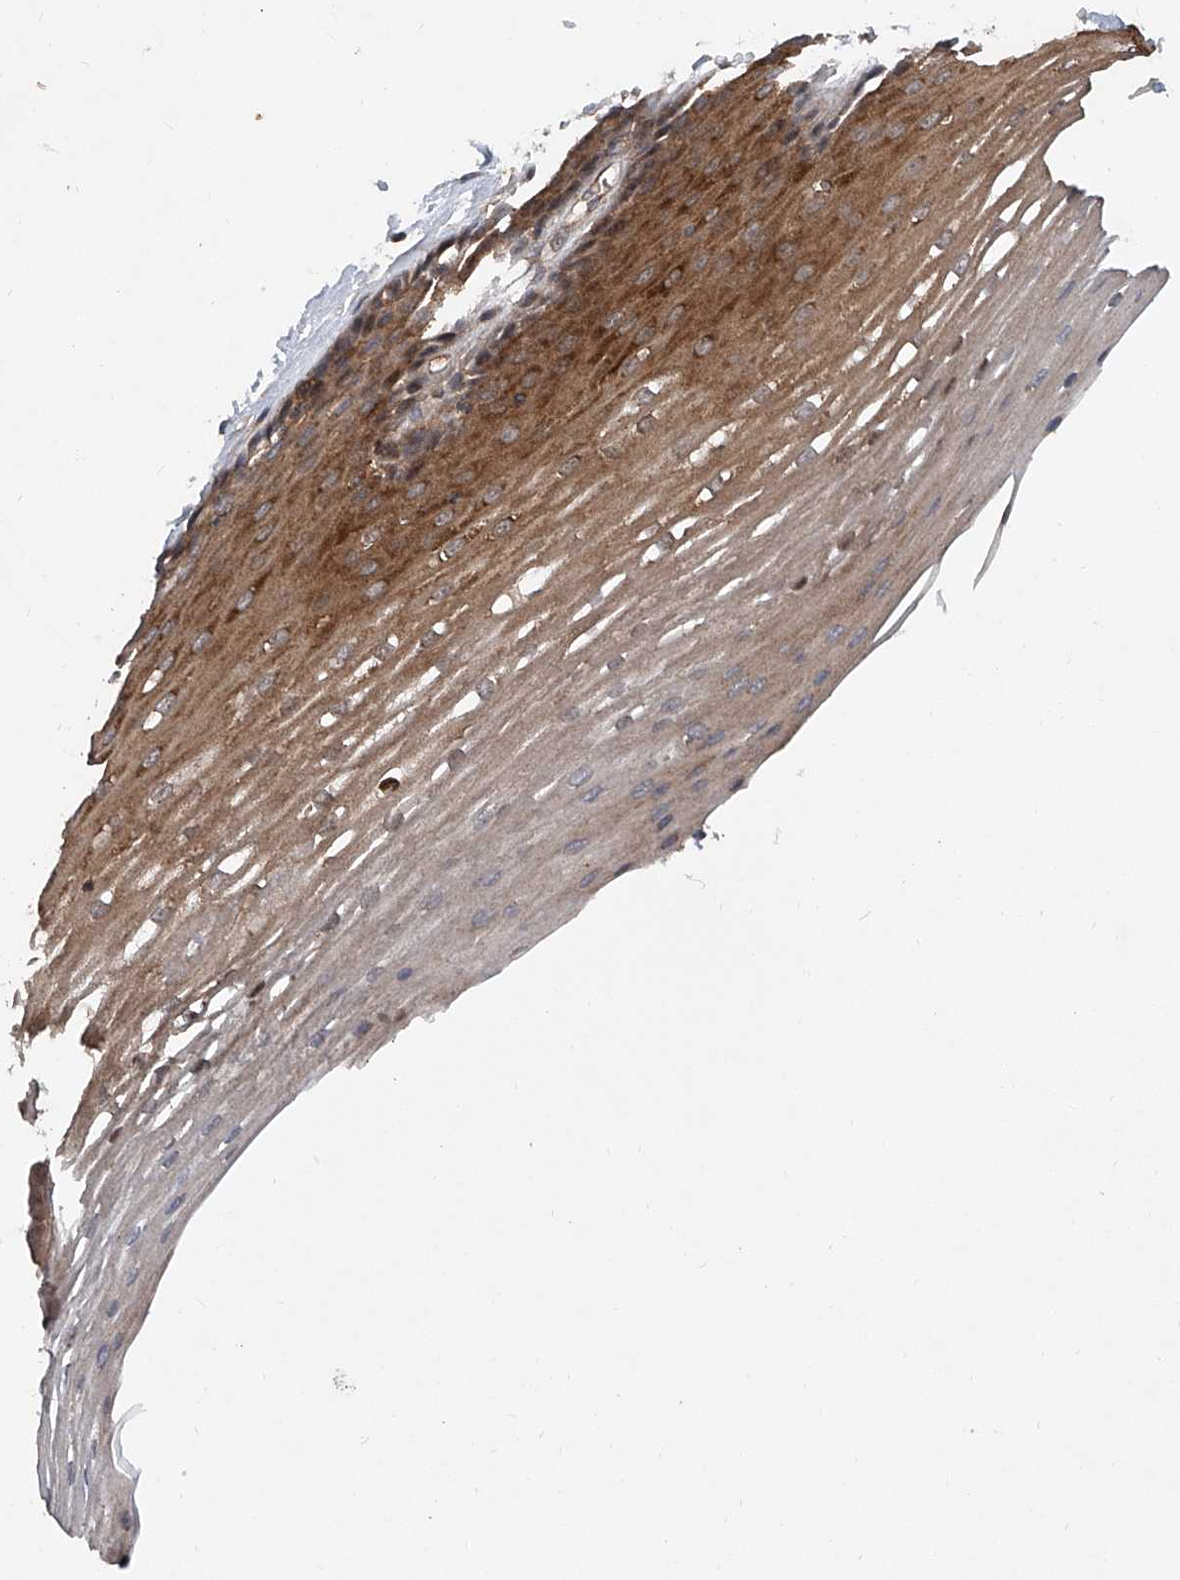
{"staining": {"intensity": "strong", "quantity": ">75%", "location": "cytoplasmic/membranous"}, "tissue": "esophagus", "cell_type": "Squamous epithelial cells", "image_type": "normal", "snomed": [{"axis": "morphology", "description": "Normal tissue, NOS"}, {"axis": "topography", "description": "Esophagus"}], "caption": "Immunohistochemistry (IHC) micrograph of unremarkable human esophagus stained for a protein (brown), which shows high levels of strong cytoplasmic/membranous staining in approximately >75% of squamous epithelial cells.", "gene": "SMAP1", "patient": {"sex": "male", "age": 62}}